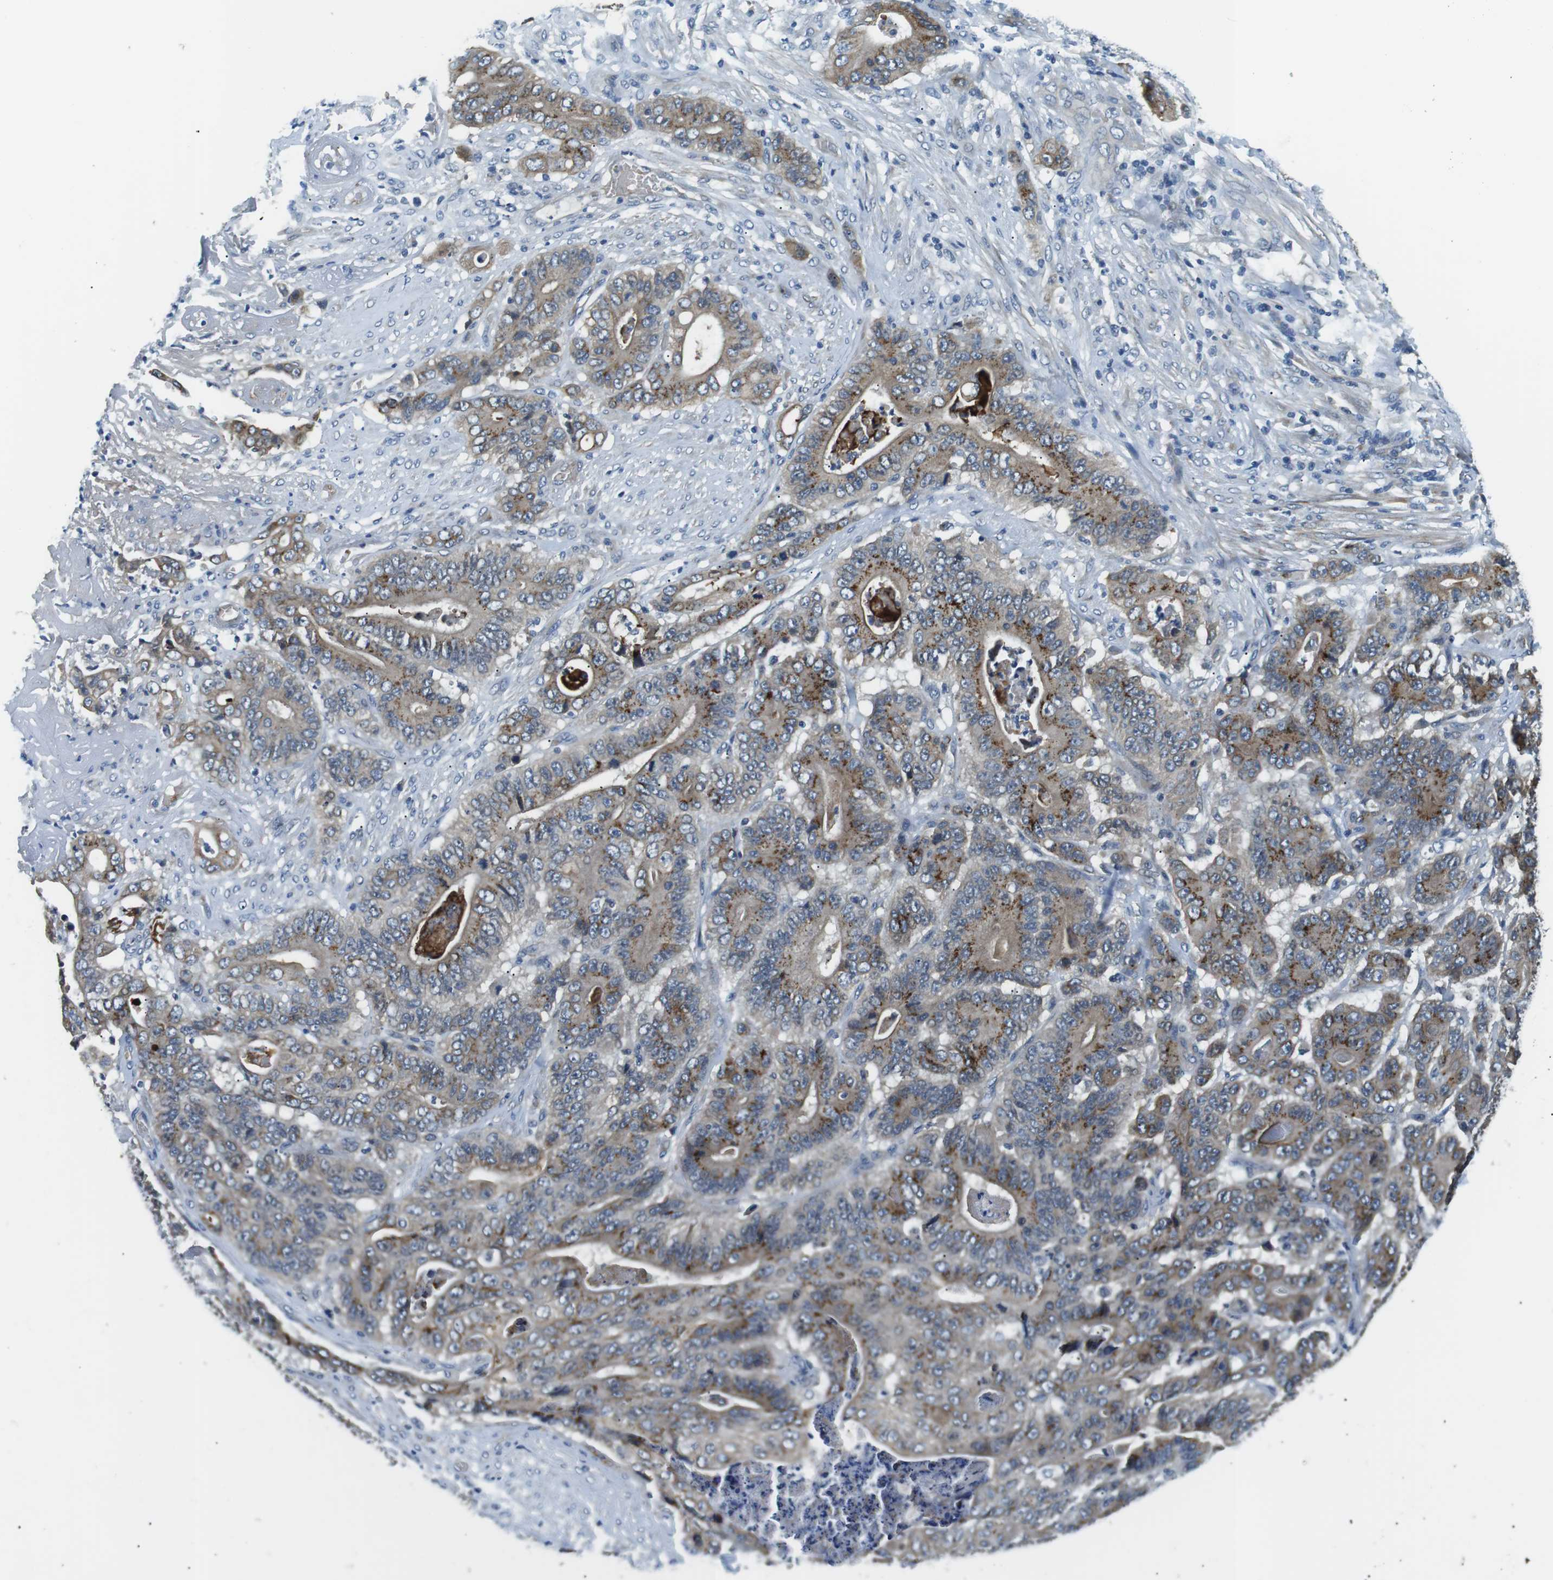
{"staining": {"intensity": "moderate", "quantity": "25%-75%", "location": "cytoplasmic/membranous"}, "tissue": "stomach cancer", "cell_type": "Tumor cells", "image_type": "cancer", "snomed": [{"axis": "morphology", "description": "Adenocarcinoma, NOS"}, {"axis": "topography", "description": "Stomach"}], "caption": "Adenocarcinoma (stomach) stained with IHC shows moderate cytoplasmic/membranous expression in approximately 25%-75% of tumor cells.", "gene": "WSCD1", "patient": {"sex": "female", "age": 73}}